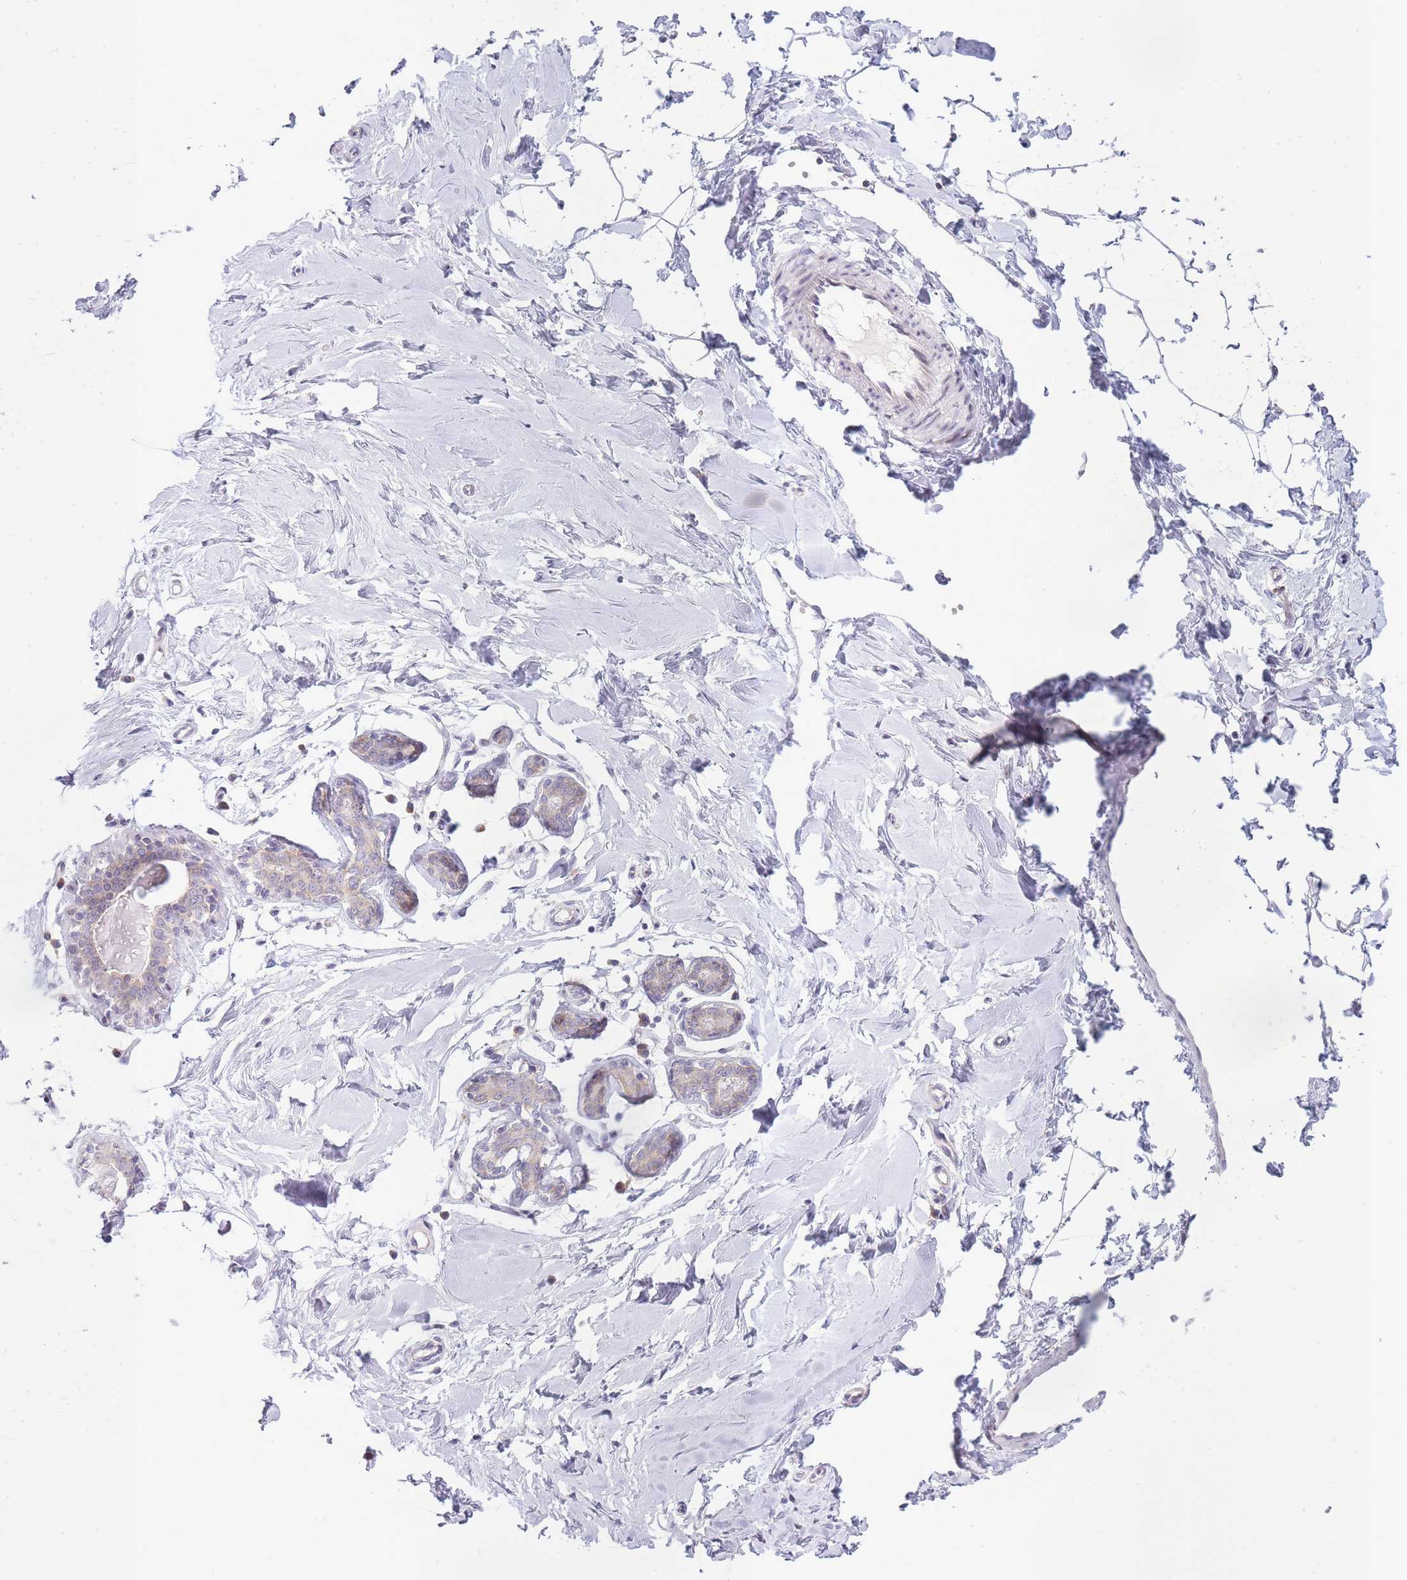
{"staining": {"intensity": "negative", "quantity": "none", "location": "none"}, "tissue": "breast", "cell_type": "Adipocytes", "image_type": "normal", "snomed": [{"axis": "morphology", "description": "Normal tissue, NOS"}, {"axis": "topography", "description": "Breast"}], "caption": "A high-resolution histopathology image shows immunohistochemistry staining of benign breast, which reveals no significant expression in adipocytes.", "gene": "OR5L1", "patient": {"sex": "female", "age": 23}}